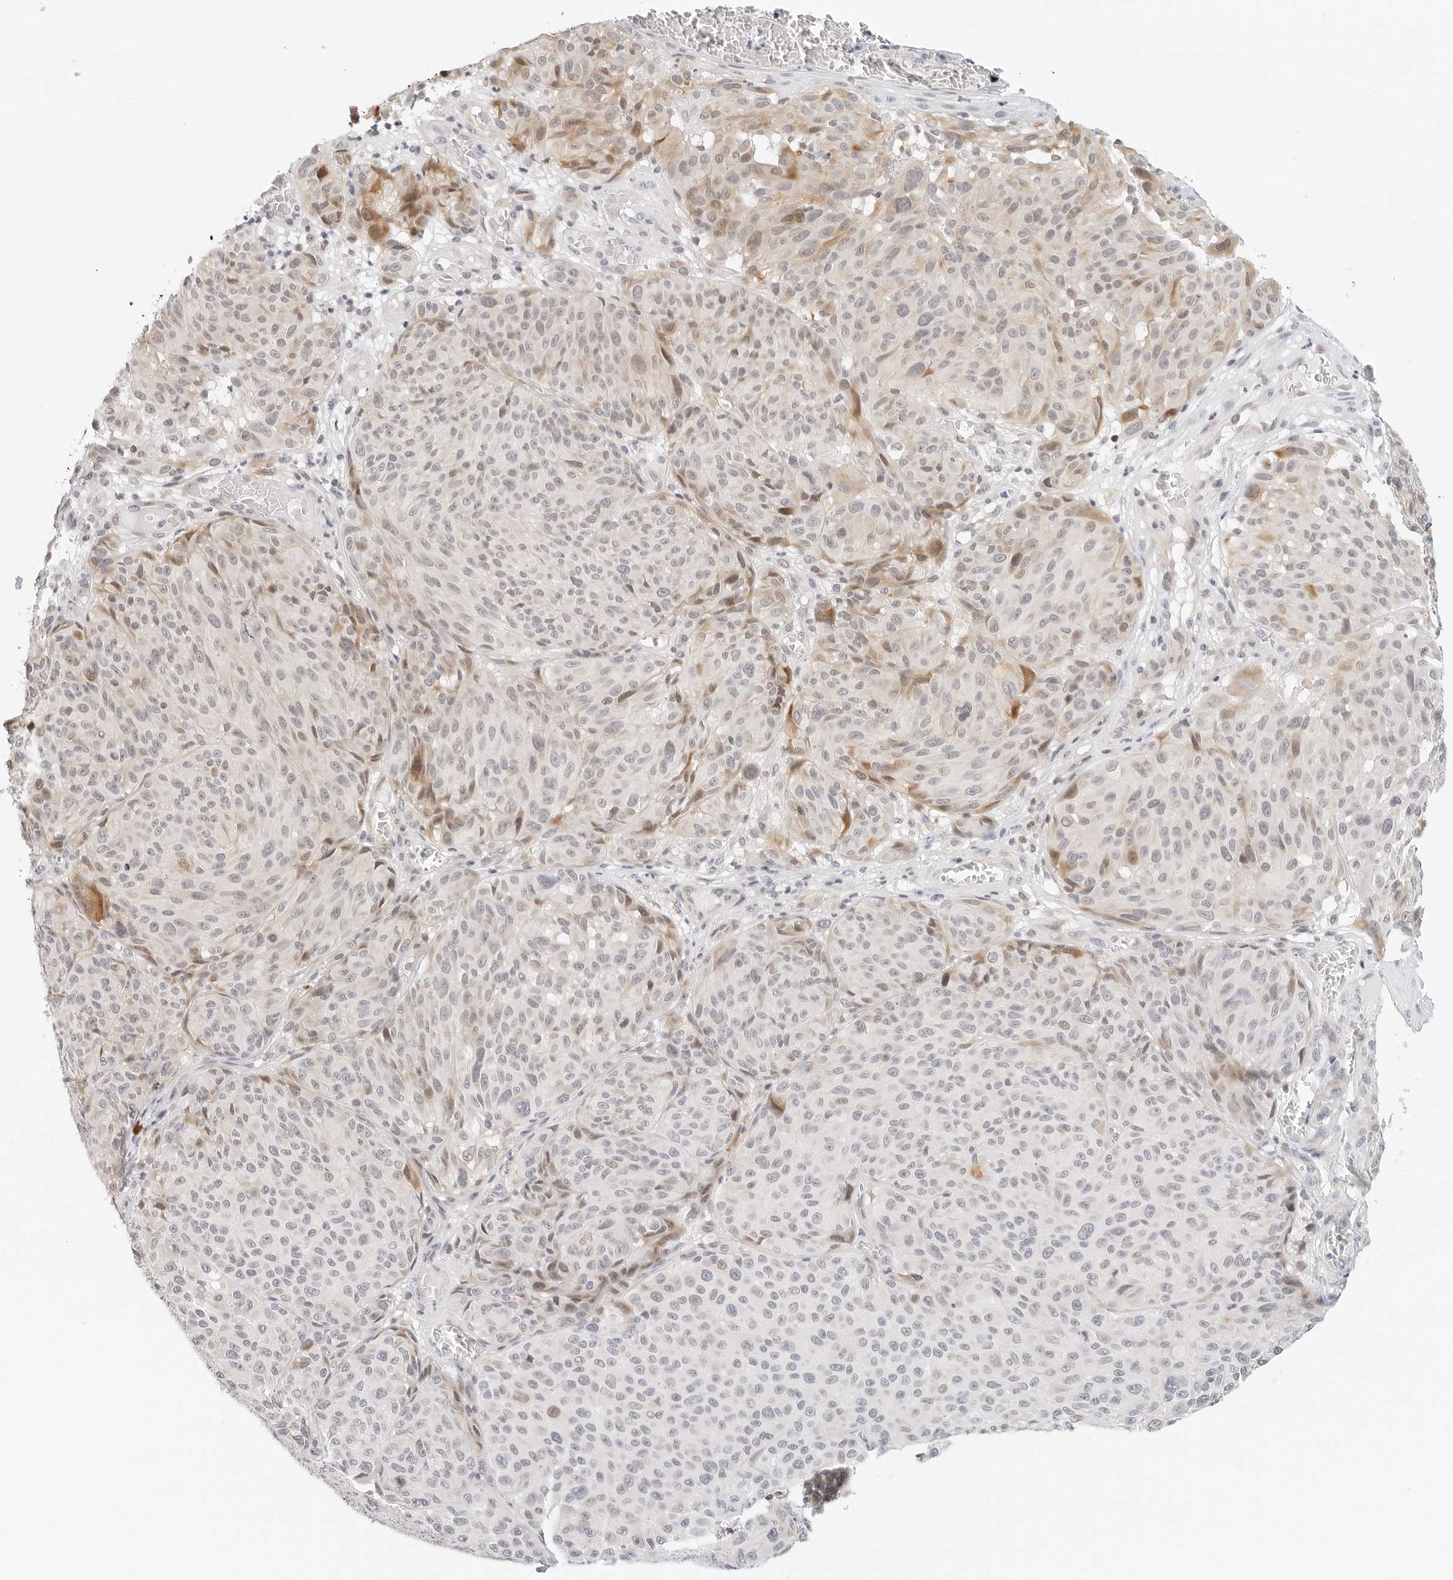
{"staining": {"intensity": "negative", "quantity": "none", "location": "none"}, "tissue": "melanoma", "cell_type": "Tumor cells", "image_type": "cancer", "snomed": [{"axis": "morphology", "description": "Malignant melanoma, NOS"}, {"axis": "topography", "description": "Skin"}], "caption": "Photomicrograph shows no significant protein staining in tumor cells of melanoma. (DAB (3,3'-diaminobenzidine) immunohistochemistry visualized using brightfield microscopy, high magnification).", "gene": "PARP10", "patient": {"sex": "male", "age": 83}}